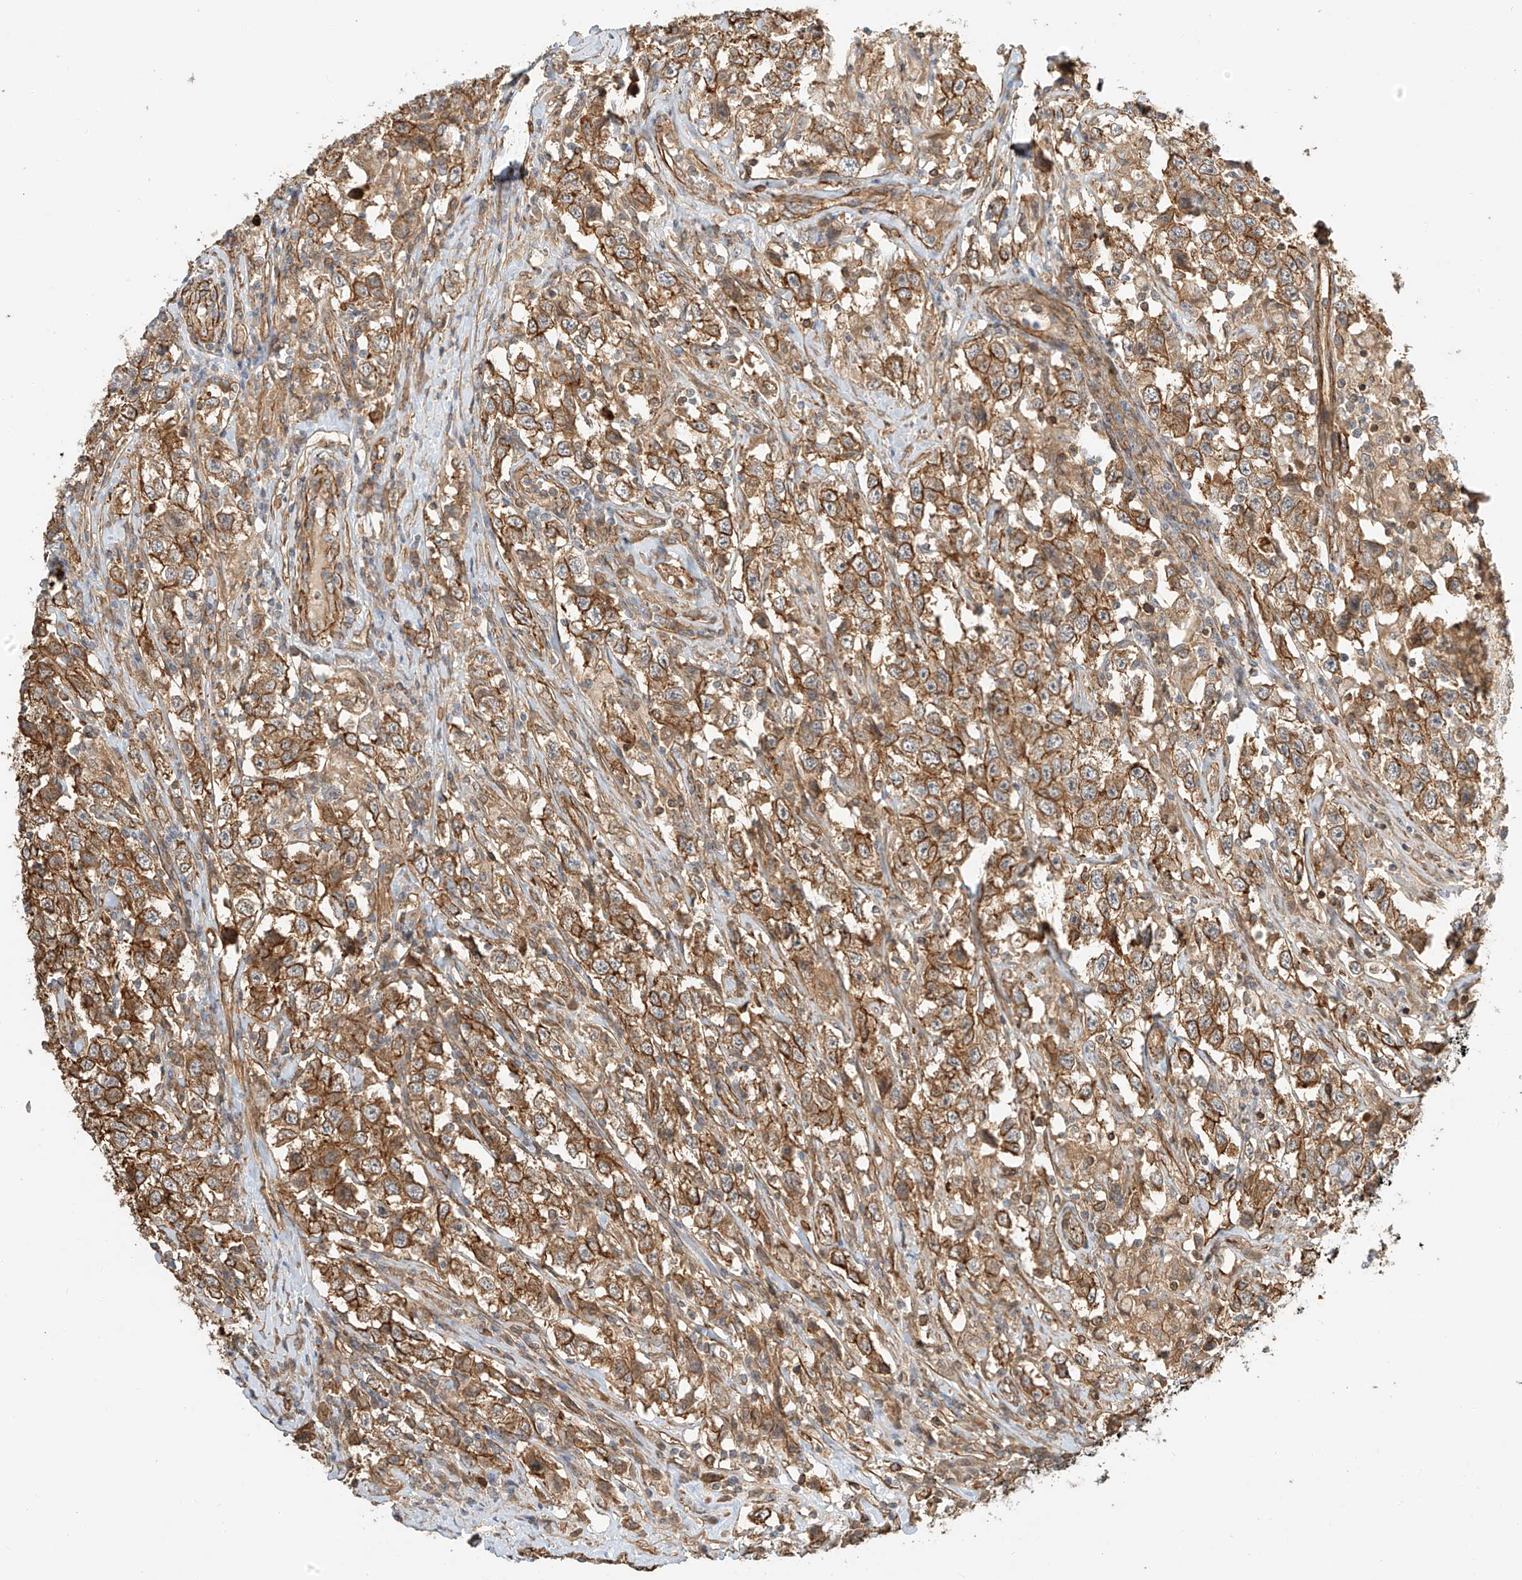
{"staining": {"intensity": "moderate", "quantity": ">75%", "location": "cytoplasmic/membranous"}, "tissue": "testis cancer", "cell_type": "Tumor cells", "image_type": "cancer", "snomed": [{"axis": "morphology", "description": "Seminoma, NOS"}, {"axis": "topography", "description": "Testis"}], "caption": "IHC of testis seminoma reveals medium levels of moderate cytoplasmic/membranous staining in about >75% of tumor cells.", "gene": "CSMD3", "patient": {"sex": "male", "age": 41}}